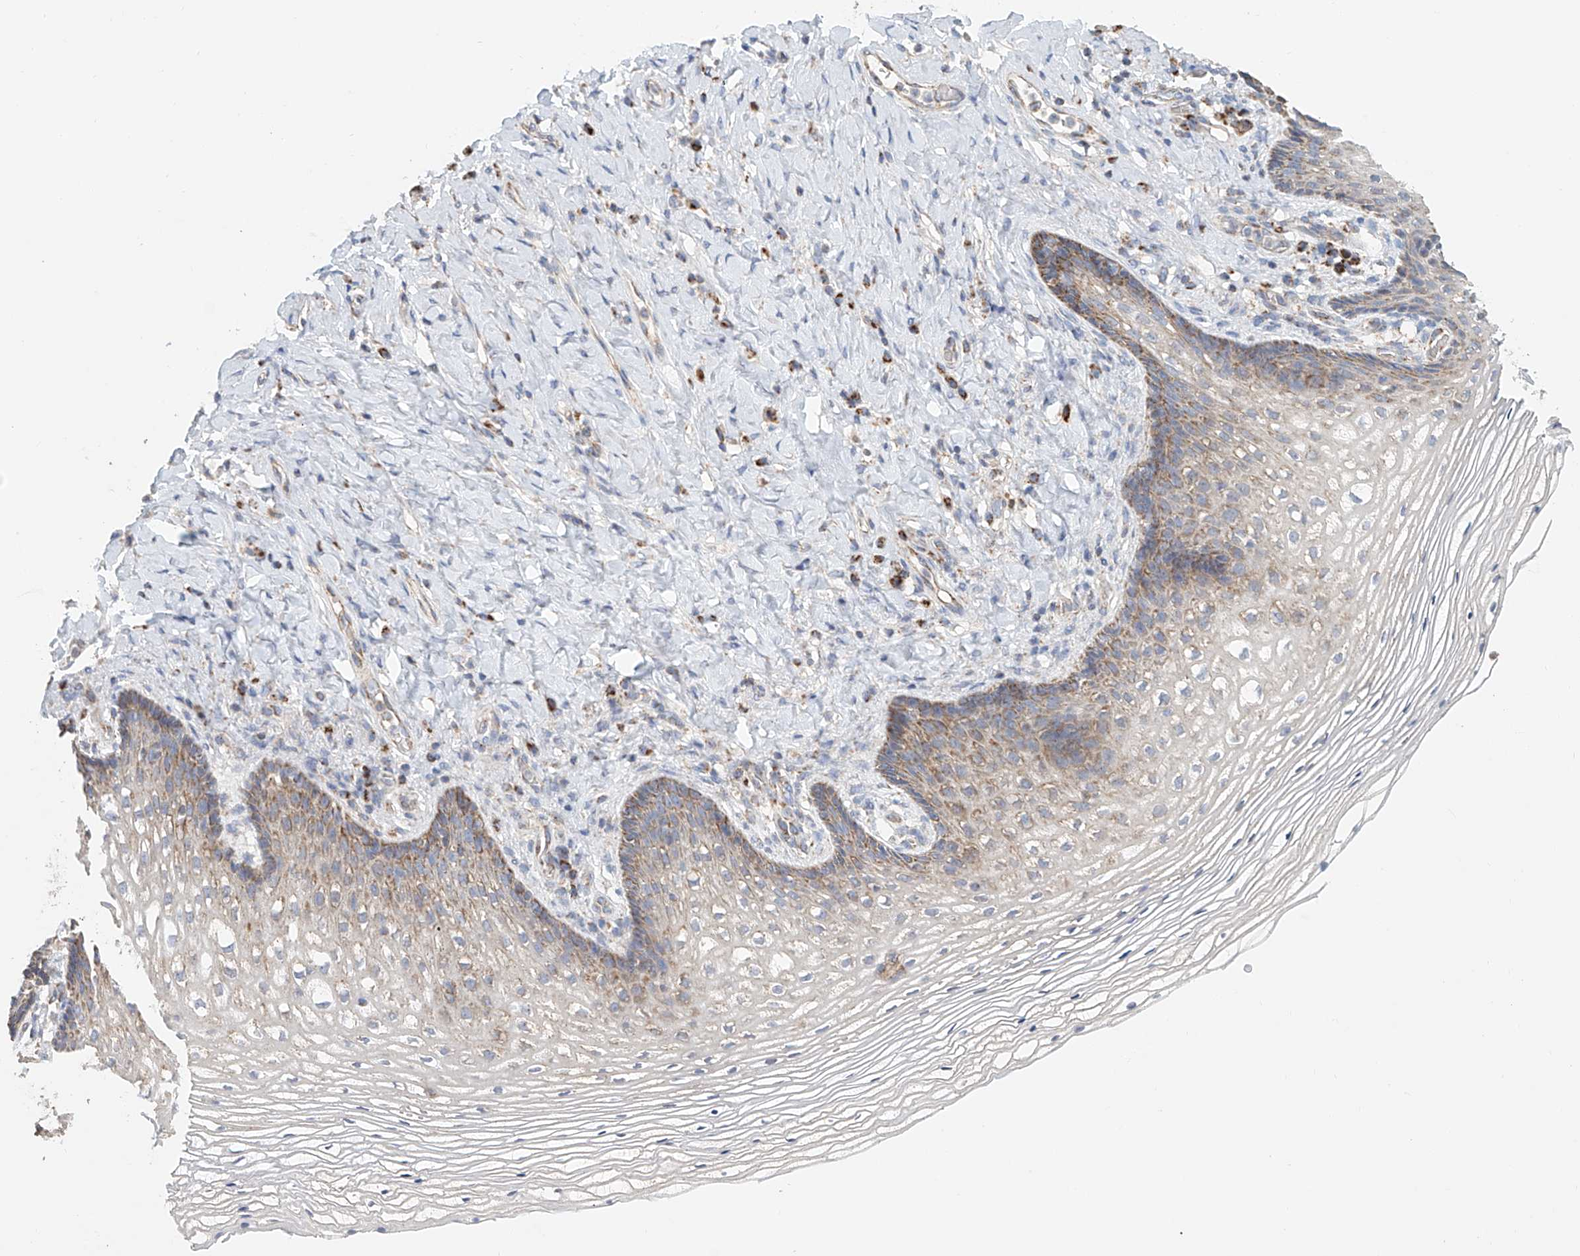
{"staining": {"intensity": "moderate", "quantity": "25%-75%", "location": "cytoplasmic/membranous"}, "tissue": "vagina", "cell_type": "Squamous epithelial cells", "image_type": "normal", "snomed": [{"axis": "morphology", "description": "Normal tissue, NOS"}, {"axis": "topography", "description": "Vagina"}], "caption": "A medium amount of moderate cytoplasmic/membranous expression is appreciated in approximately 25%-75% of squamous epithelial cells in benign vagina.", "gene": "MCL1", "patient": {"sex": "female", "age": 60}}